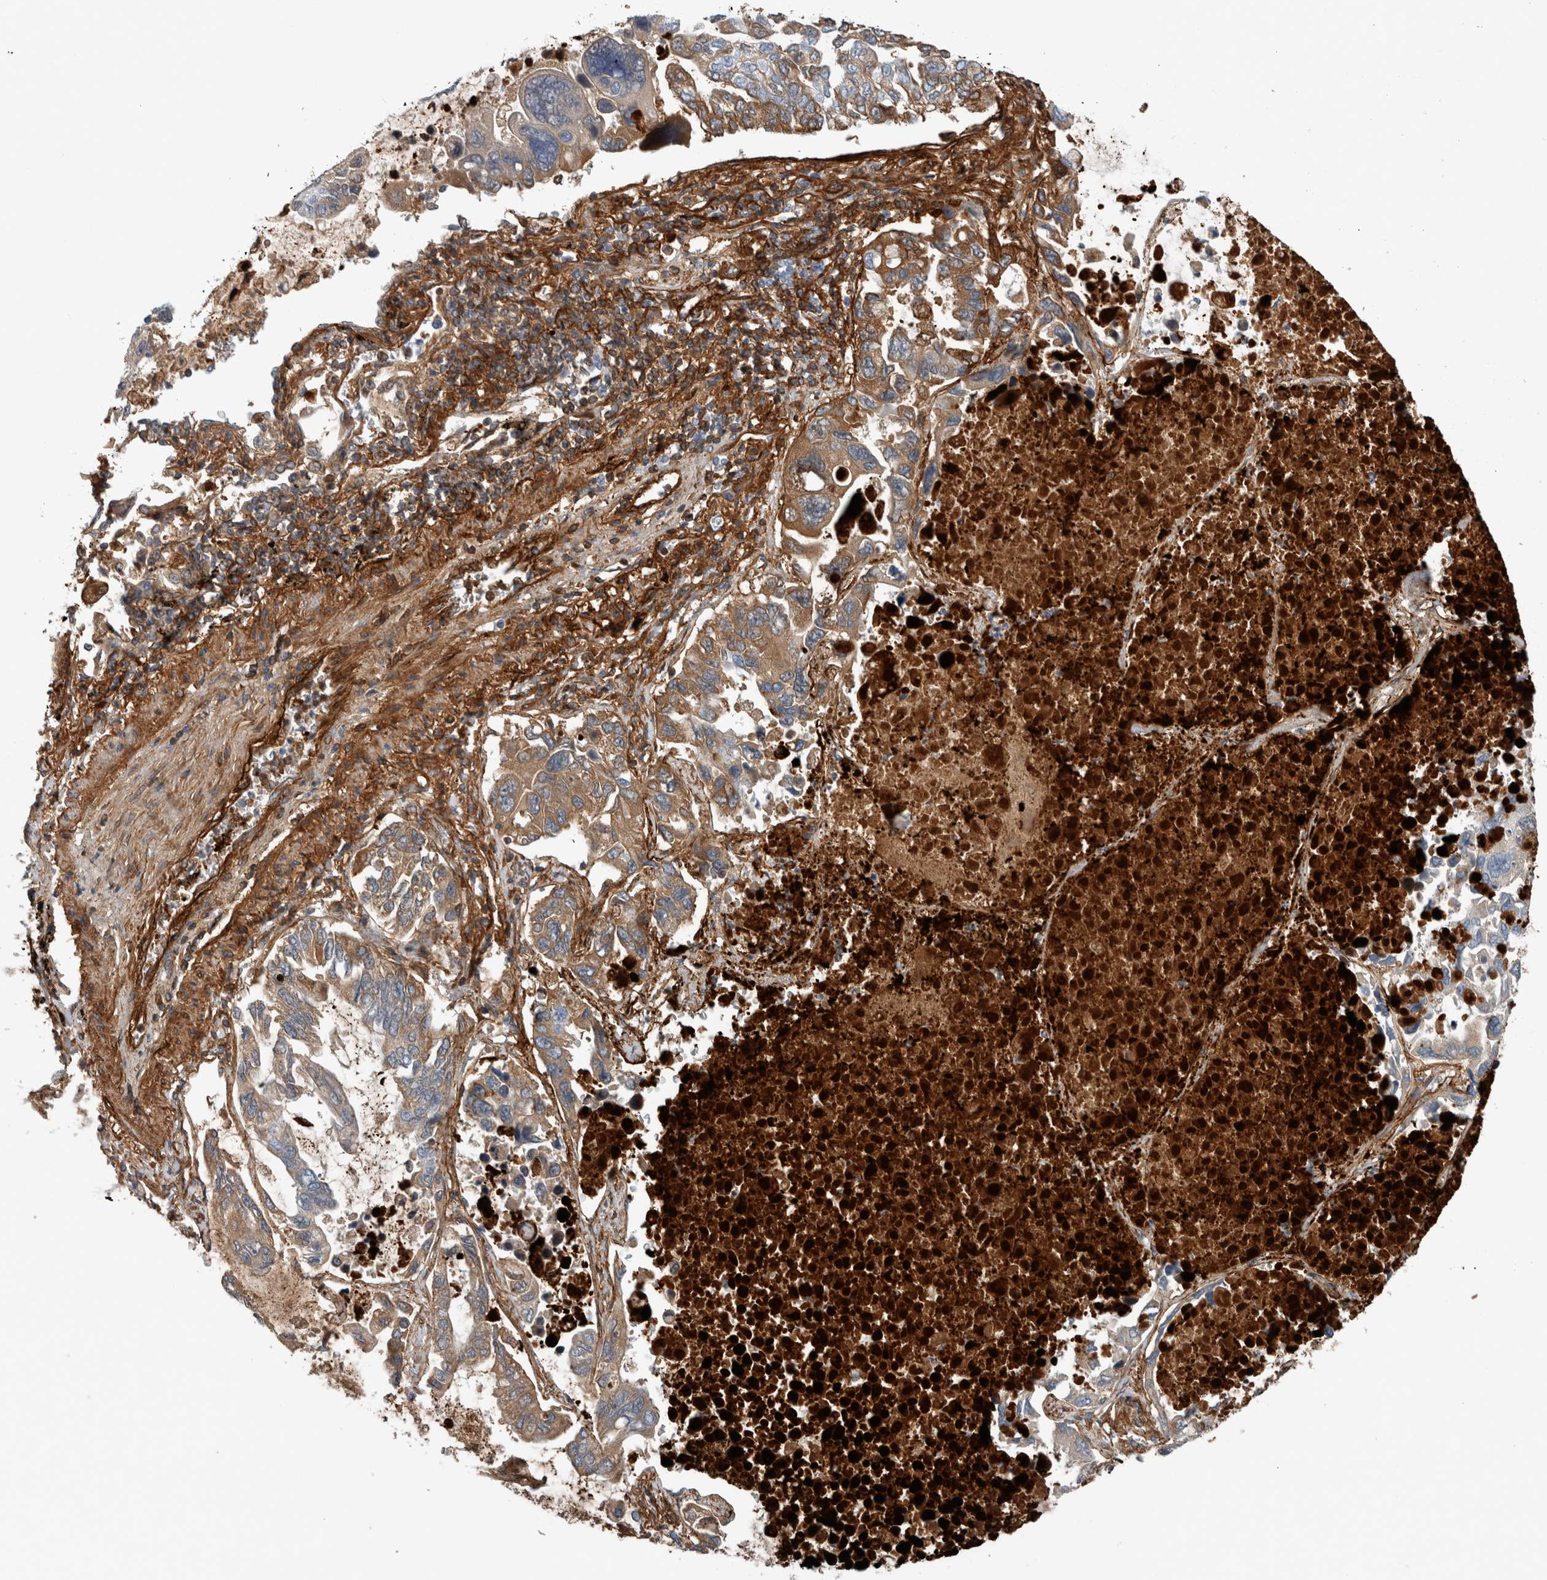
{"staining": {"intensity": "moderate", "quantity": "<25%", "location": "cytoplasmic/membranous"}, "tissue": "lung cancer", "cell_type": "Tumor cells", "image_type": "cancer", "snomed": [{"axis": "morphology", "description": "Adenocarcinoma, NOS"}, {"axis": "topography", "description": "Lung"}], "caption": "Immunohistochemistry micrograph of human lung adenocarcinoma stained for a protein (brown), which shows low levels of moderate cytoplasmic/membranous positivity in about <25% of tumor cells.", "gene": "FN1", "patient": {"sex": "male", "age": 64}}